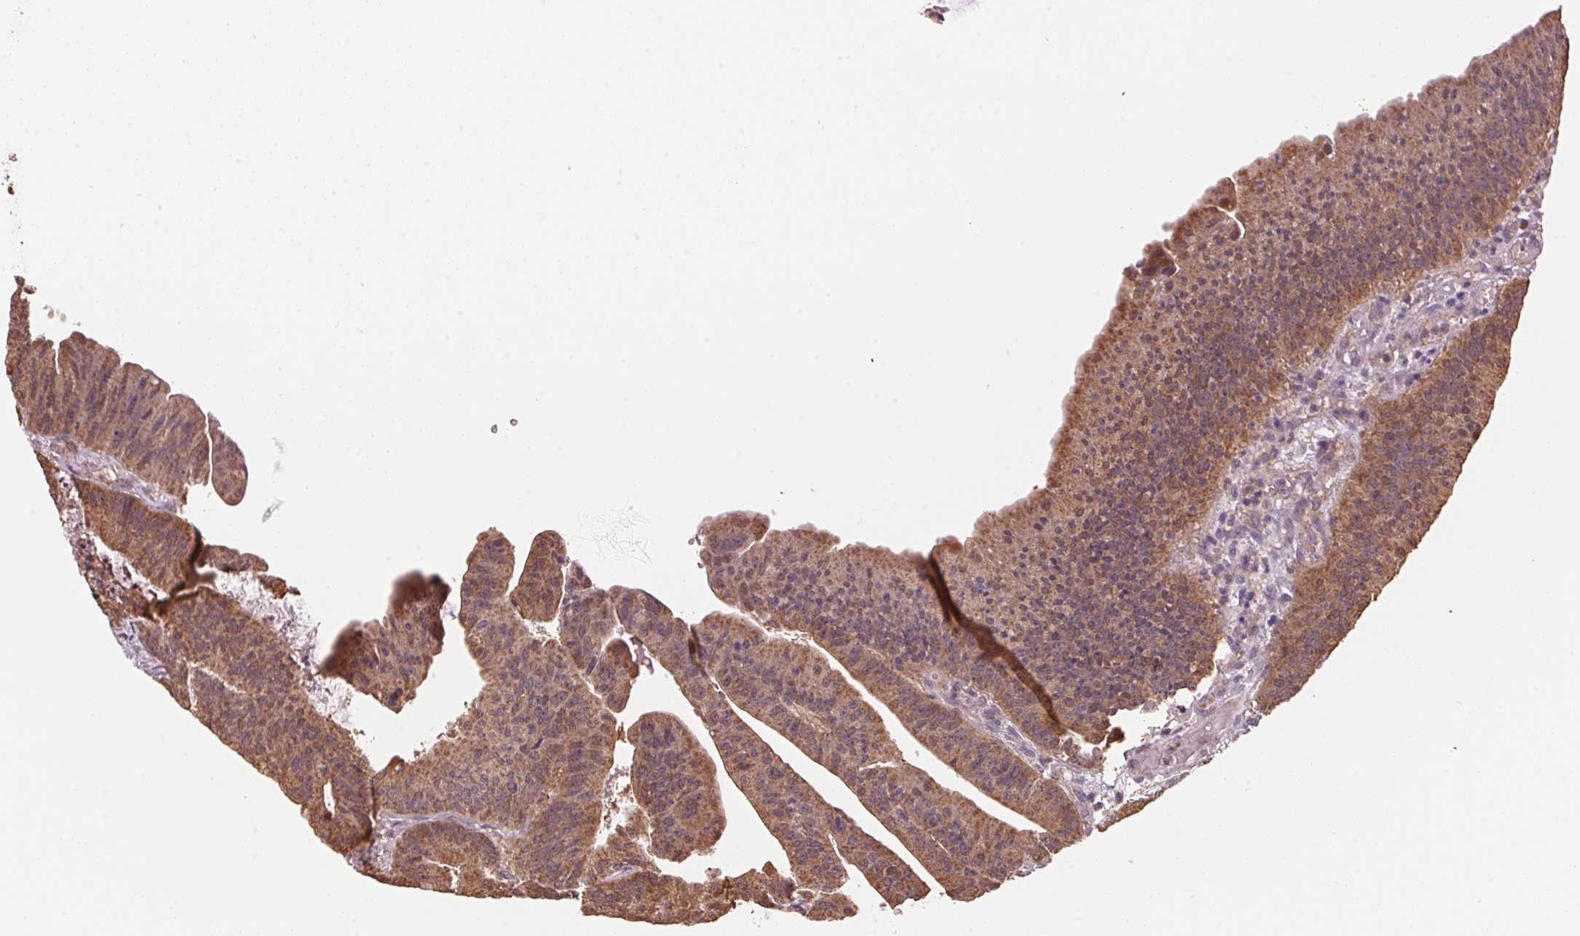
{"staining": {"intensity": "moderate", "quantity": ">75%", "location": "cytoplasmic/membranous"}, "tissue": "colorectal cancer", "cell_type": "Tumor cells", "image_type": "cancer", "snomed": [{"axis": "morphology", "description": "Adenocarcinoma, NOS"}, {"axis": "topography", "description": "Colon"}], "caption": "IHC of colorectal adenocarcinoma exhibits medium levels of moderate cytoplasmic/membranous expression in approximately >75% of tumor cells.", "gene": "ARHGAP6", "patient": {"sex": "female", "age": 78}}